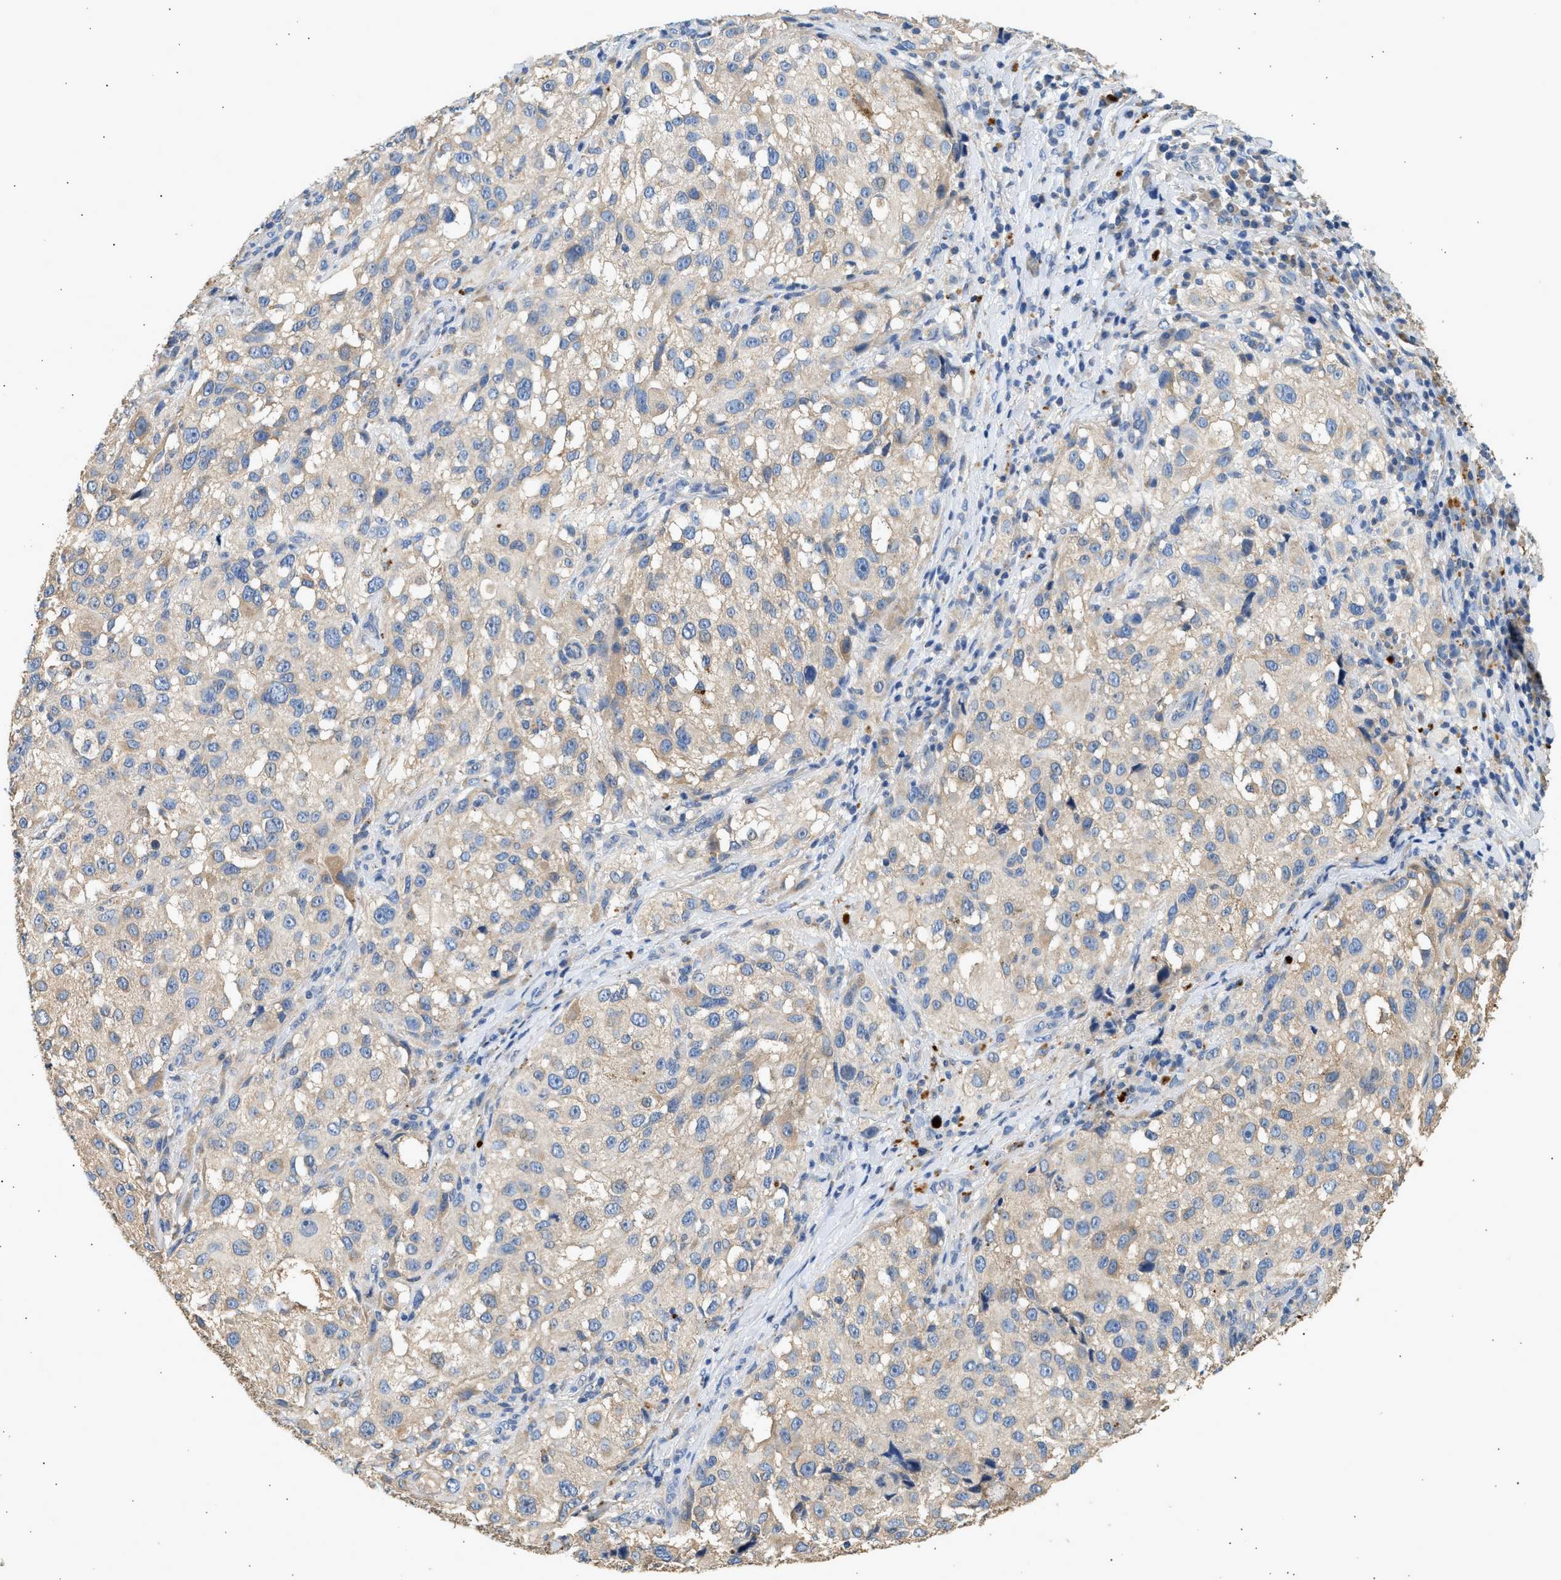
{"staining": {"intensity": "weak", "quantity": "<25%", "location": "cytoplasmic/membranous"}, "tissue": "melanoma", "cell_type": "Tumor cells", "image_type": "cancer", "snomed": [{"axis": "morphology", "description": "Necrosis, NOS"}, {"axis": "morphology", "description": "Malignant melanoma, NOS"}, {"axis": "topography", "description": "Skin"}], "caption": "Immunohistochemistry photomicrograph of neoplastic tissue: human melanoma stained with DAB shows no significant protein staining in tumor cells.", "gene": "WDR31", "patient": {"sex": "female", "age": 87}}